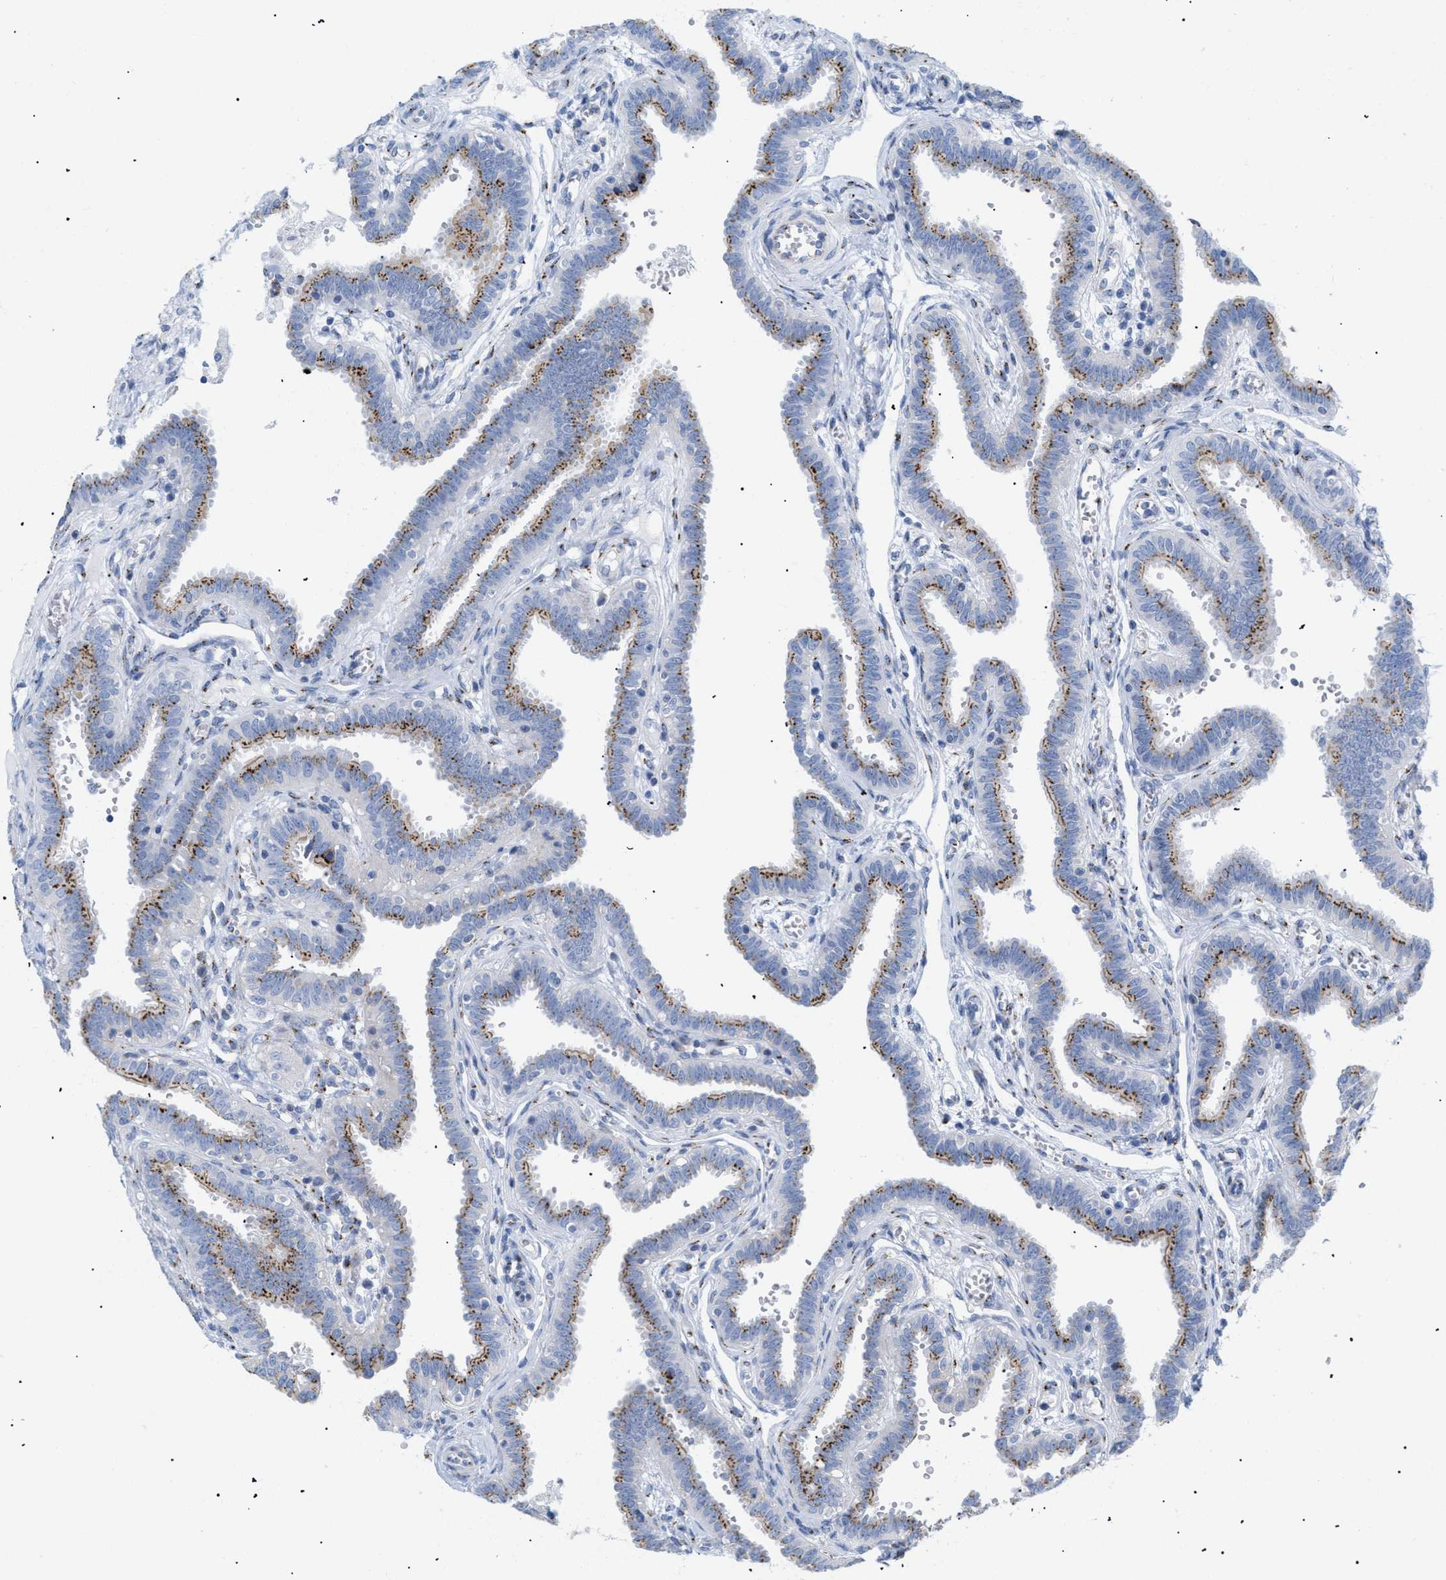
{"staining": {"intensity": "moderate", "quantity": ">75%", "location": "cytoplasmic/membranous"}, "tissue": "fallopian tube", "cell_type": "Glandular cells", "image_type": "normal", "snomed": [{"axis": "morphology", "description": "Normal tissue, NOS"}, {"axis": "topography", "description": "Fallopian tube"}], "caption": "Unremarkable fallopian tube demonstrates moderate cytoplasmic/membranous expression in about >75% of glandular cells, visualized by immunohistochemistry.", "gene": "TMEM17", "patient": {"sex": "female", "age": 32}}